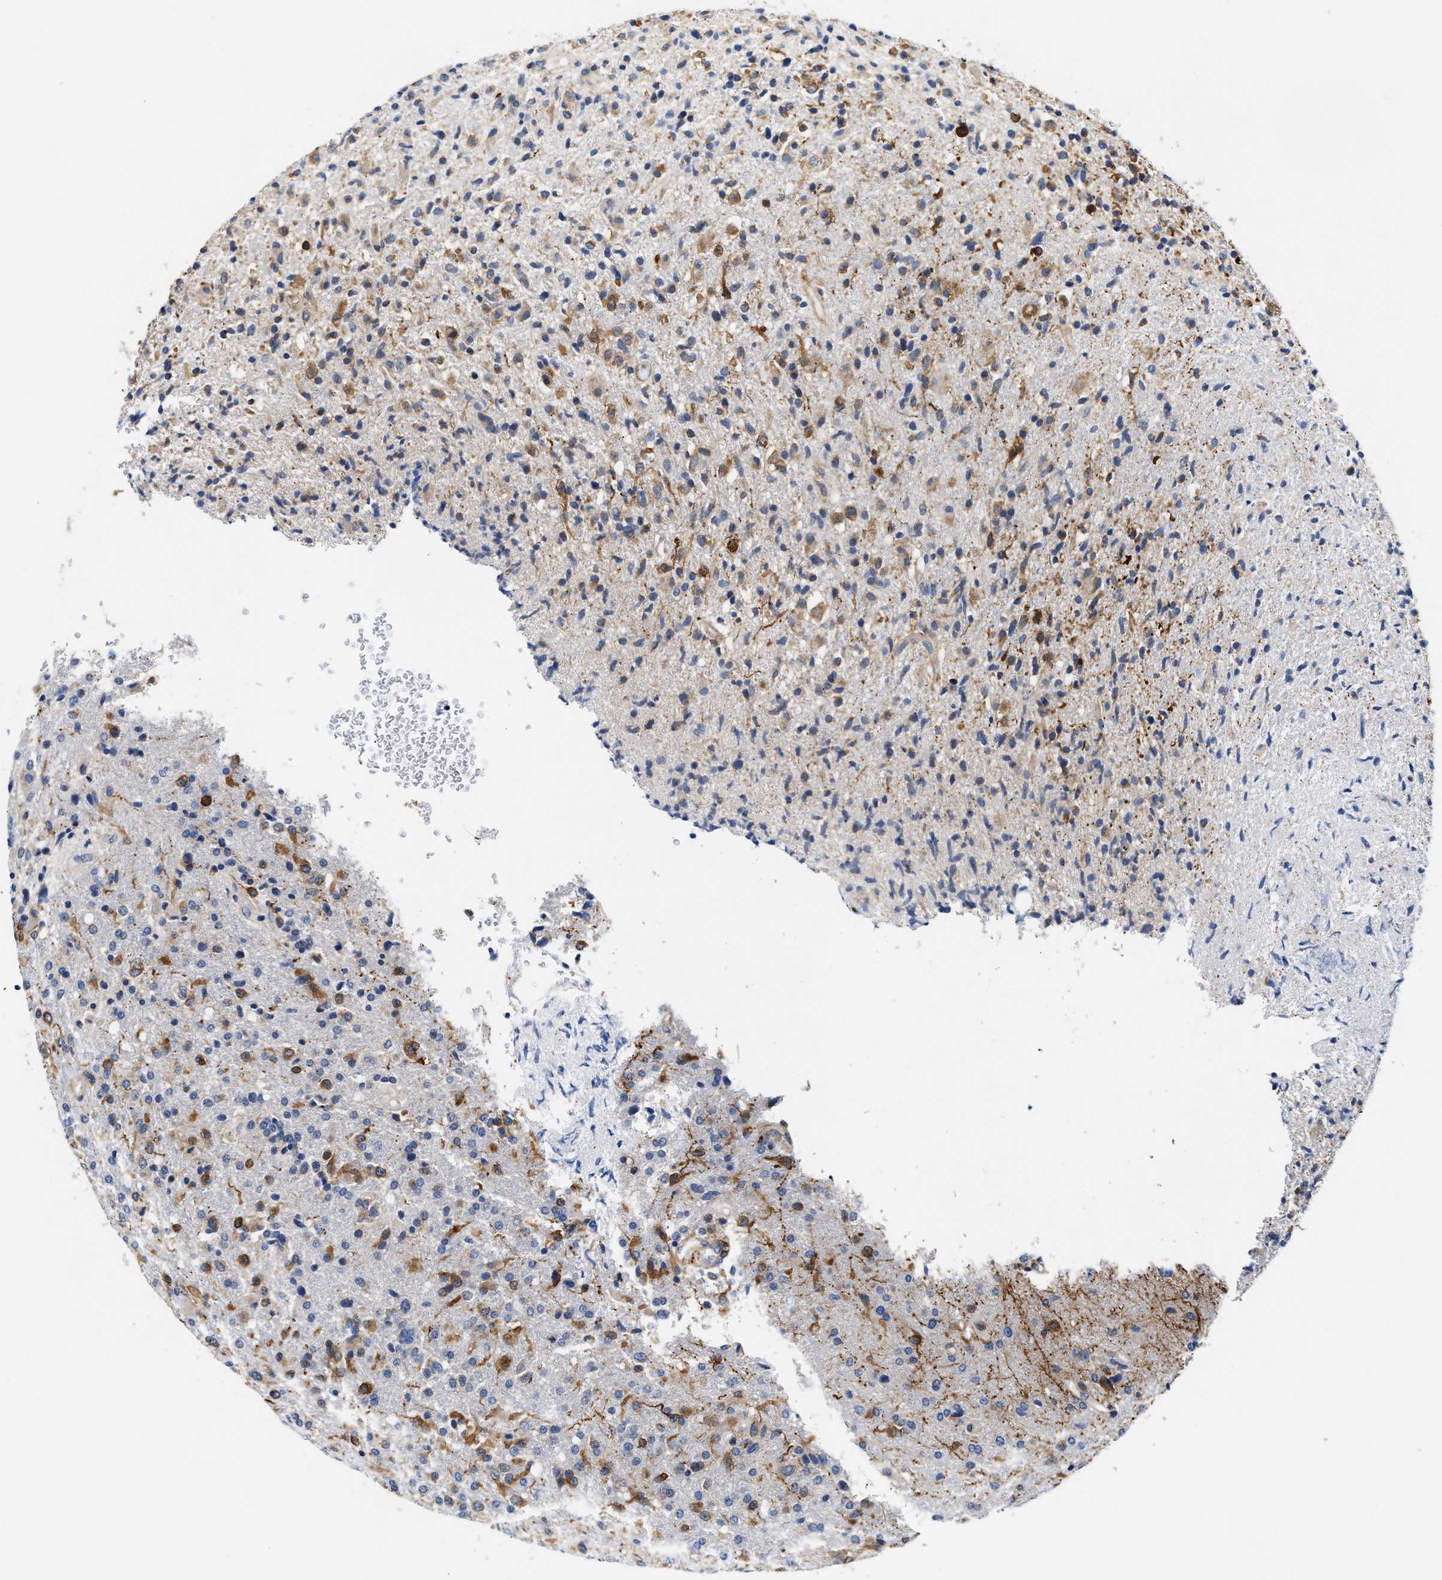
{"staining": {"intensity": "moderate", "quantity": "25%-75%", "location": "cytoplasmic/membranous"}, "tissue": "glioma", "cell_type": "Tumor cells", "image_type": "cancer", "snomed": [{"axis": "morphology", "description": "Glioma, malignant, High grade"}, {"axis": "topography", "description": "Brain"}], "caption": "Human glioma stained with a protein marker shows moderate staining in tumor cells.", "gene": "ACADVL", "patient": {"sex": "male", "age": 72}}